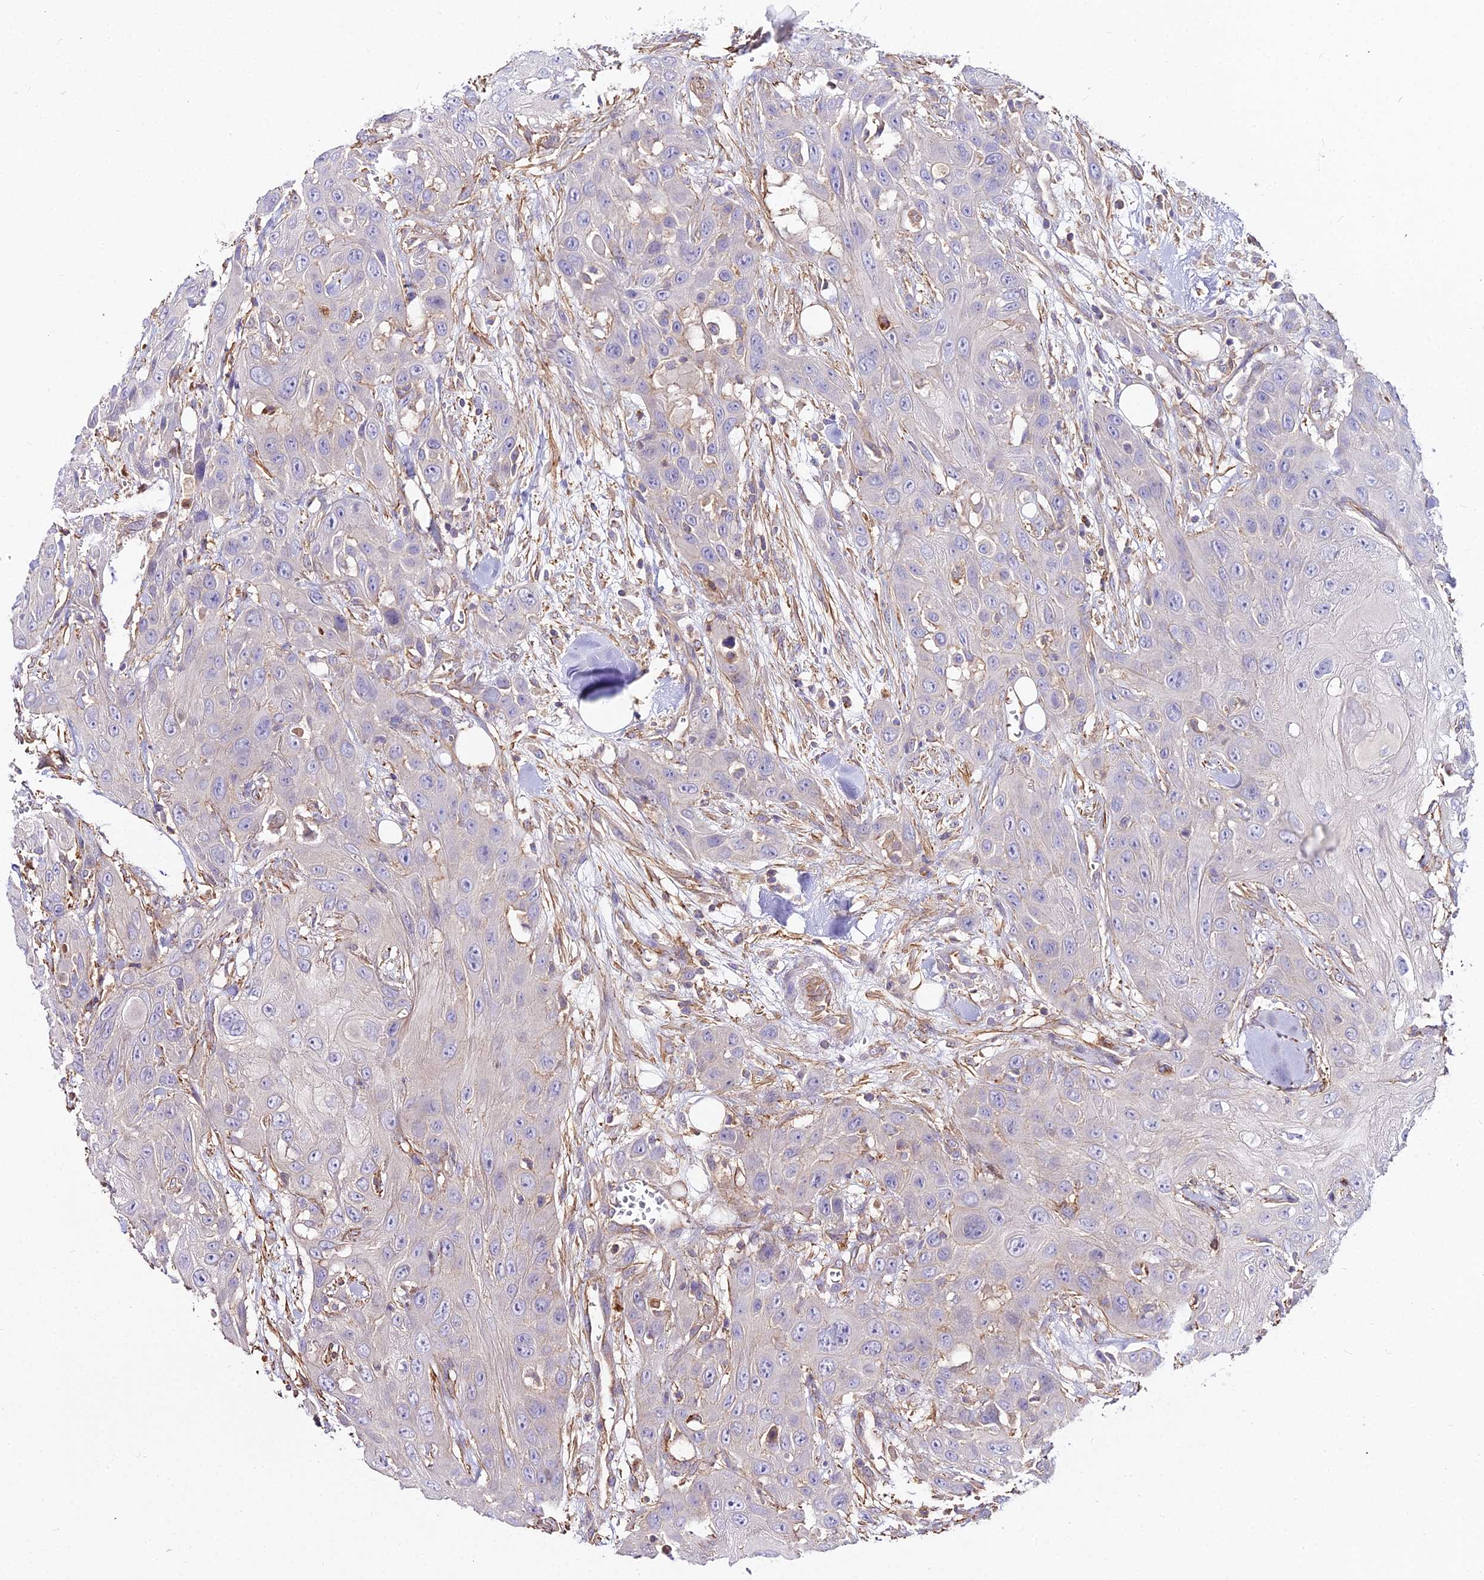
{"staining": {"intensity": "negative", "quantity": "none", "location": "none"}, "tissue": "head and neck cancer", "cell_type": "Tumor cells", "image_type": "cancer", "snomed": [{"axis": "morphology", "description": "Squamous cell carcinoma, NOS"}, {"axis": "topography", "description": "Head-Neck"}], "caption": "Immunohistochemistry histopathology image of neoplastic tissue: human squamous cell carcinoma (head and neck) stained with DAB (3,3'-diaminobenzidine) displays no significant protein staining in tumor cells.", "gene": "GLYAT", "patient": {"sex": "male", "age": 81}}